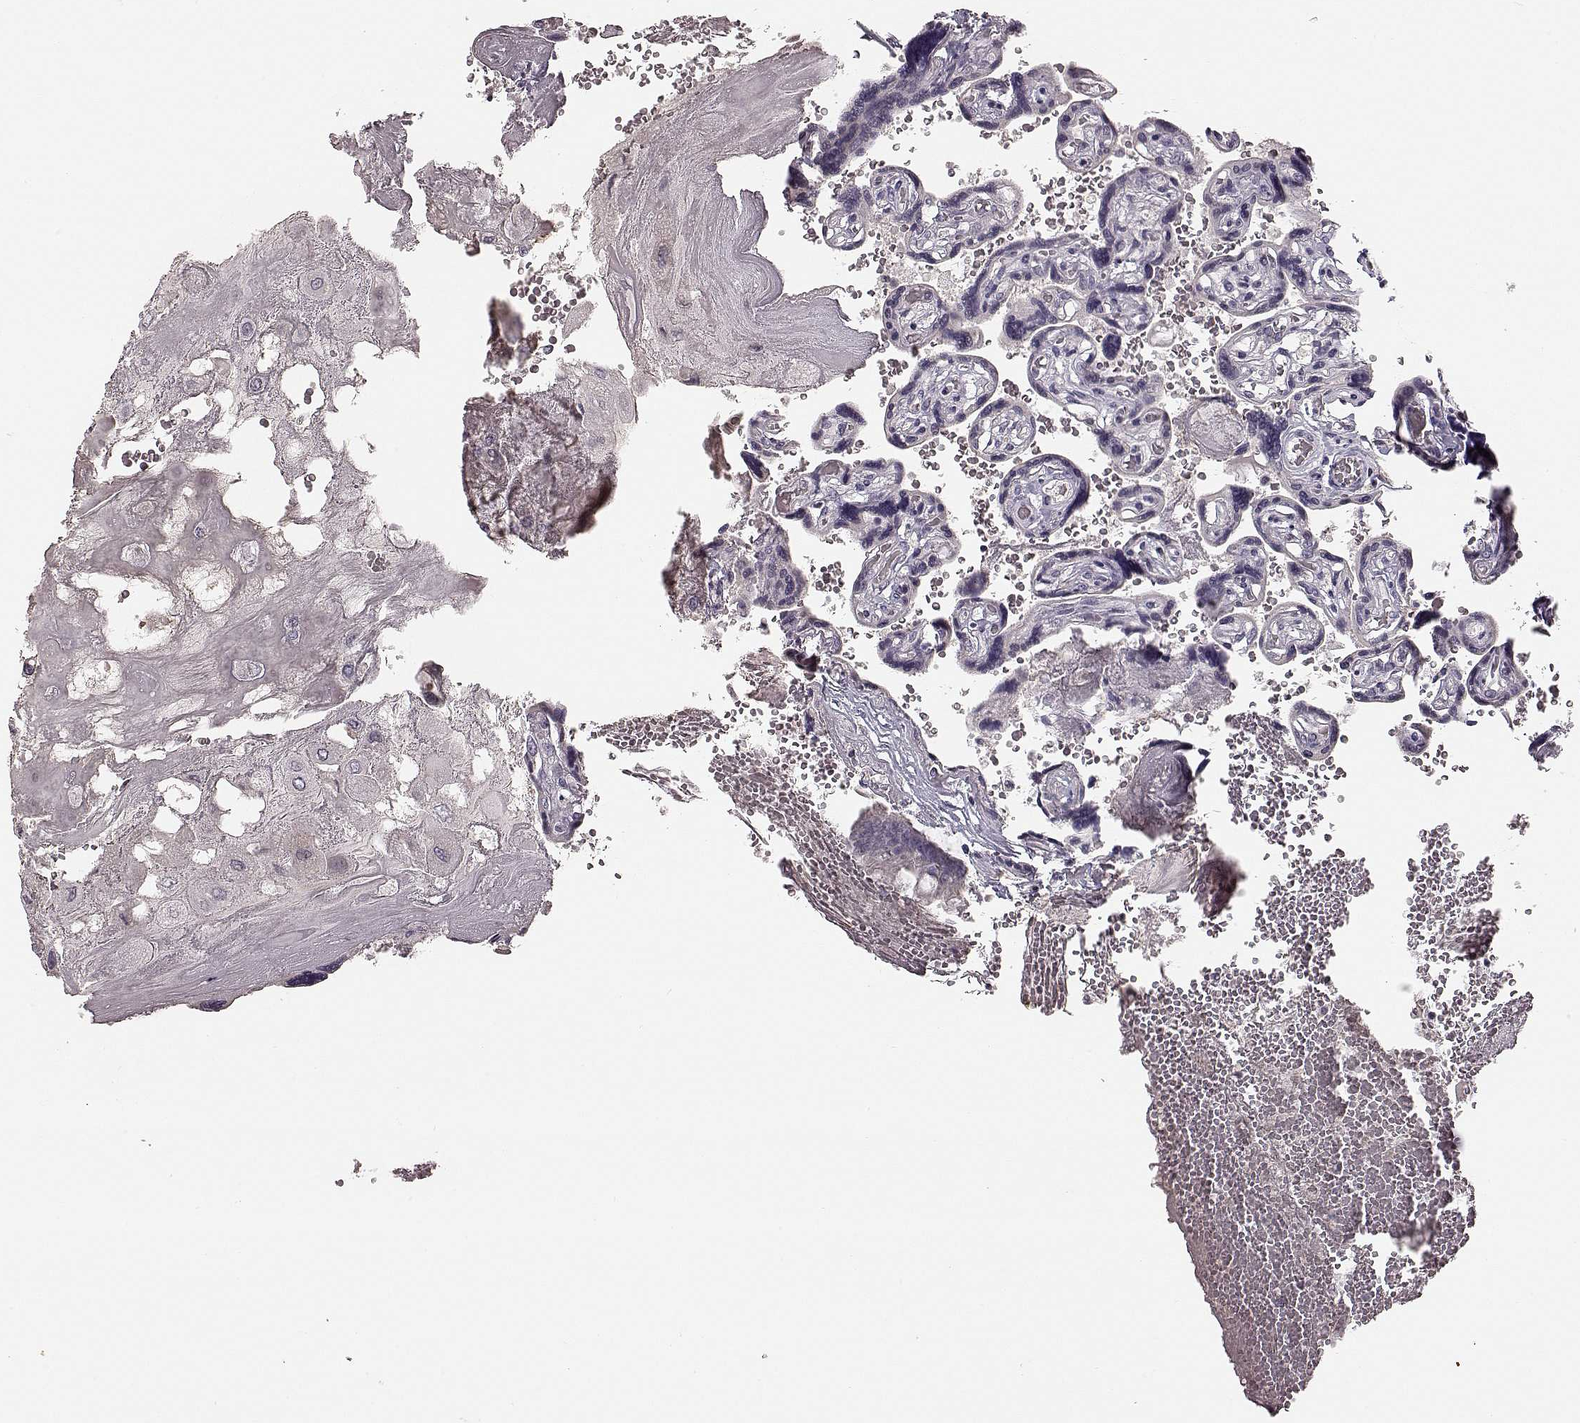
{"staining": {"intensity": "negative", "quantity": "none", "location": "none"}, "tissue": "placenta", "cell_type": "Decidual cells", "image_type": "normal", "snomed": [{"axis": "morphology", "description": "Normal tissue, NOS"}, {"axis": "topography", "description": "Placenta"}], "caption": "Immunohistochemistry (IHC) micrograph of normal placenta stained for a protein (brown), which demonstrates no positivity in decidual cells. (DAB (3,3'-diaminobenzidine) IHC visualized using brightfield microscopy, high magnification).", "gene": "MIA", "patient": {"sex": "female", "age": 32}}